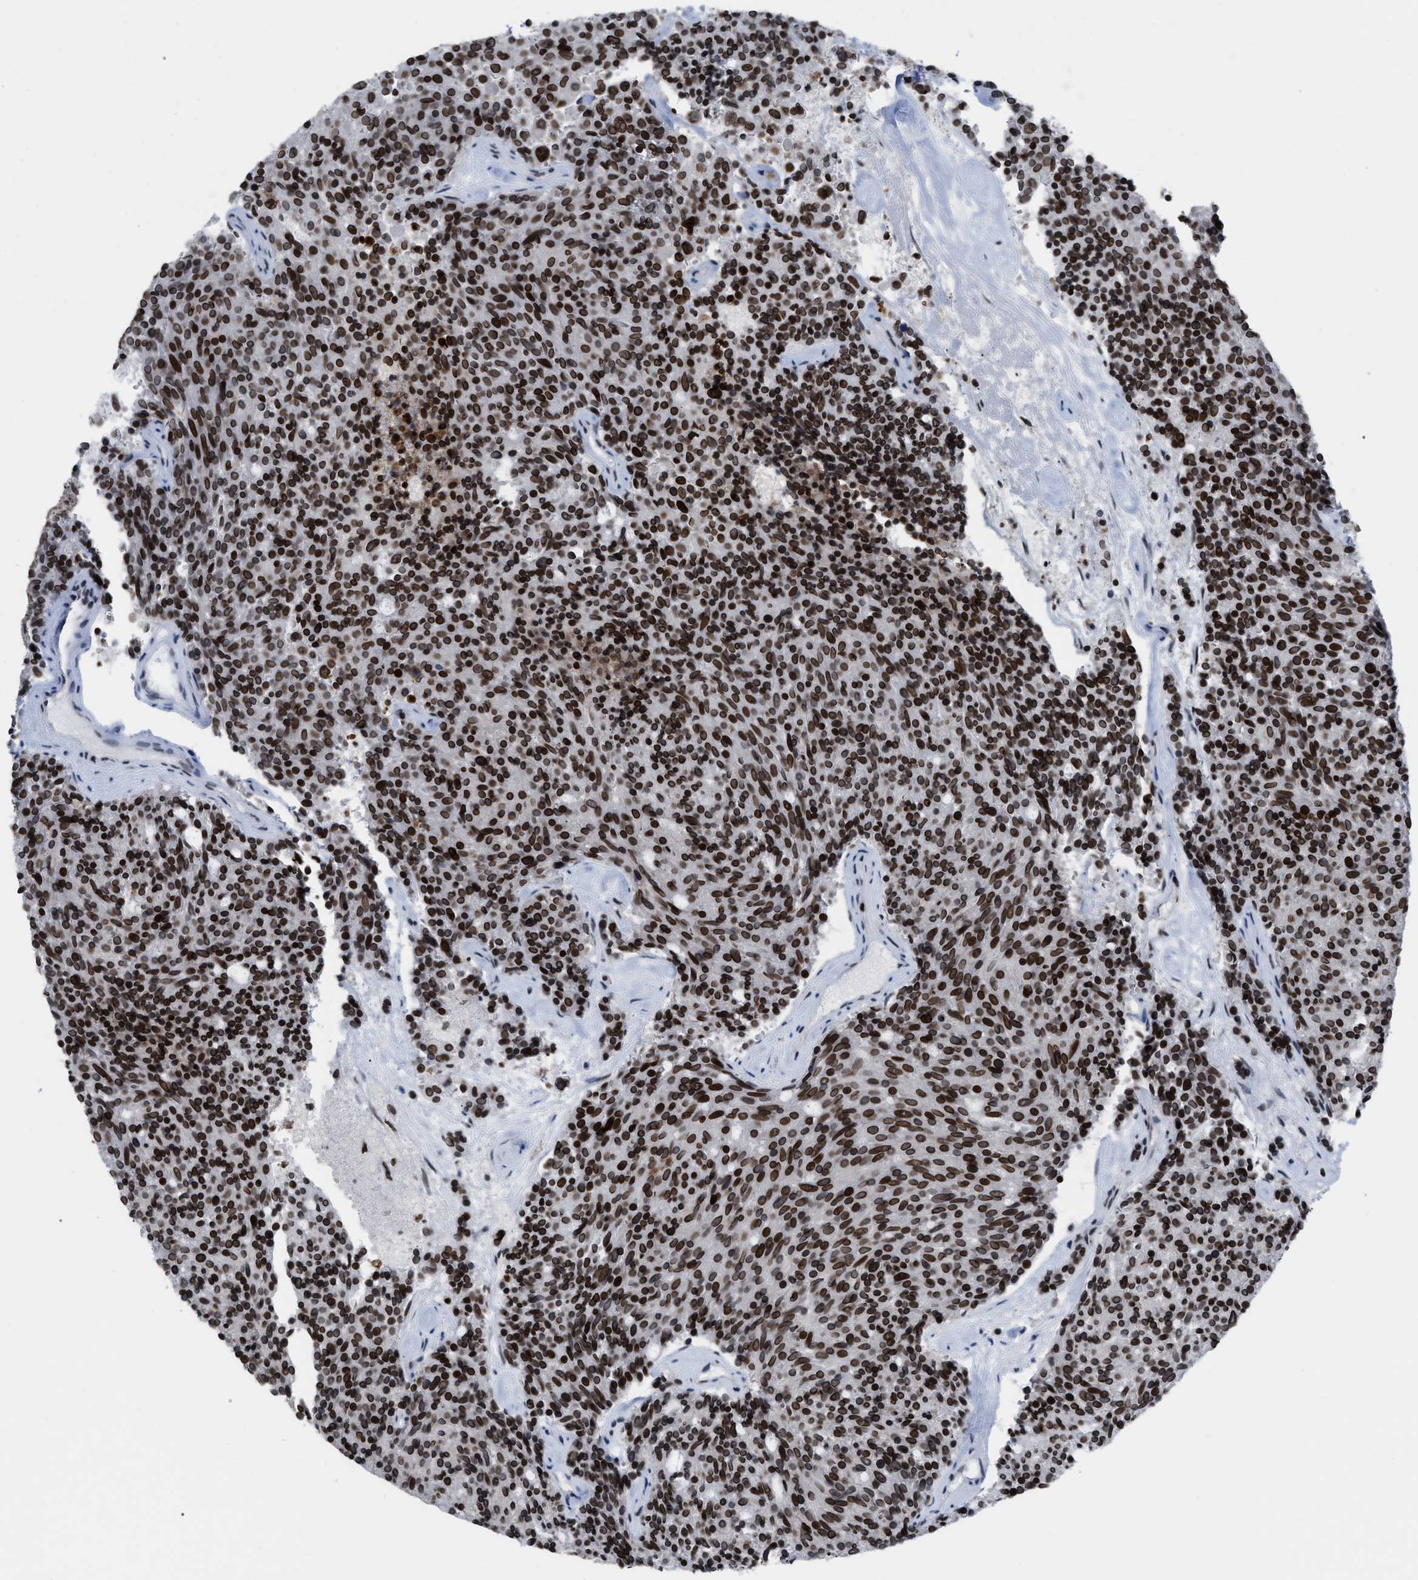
{"staining": {"intensity": "strong", "quantity": ">75%", "location": "cytoplasmic/membranous,nuclear"}, "tissue": "carcinoid", "cell_type": "Tumor cells", "image_type": "cancer", "snomed": [{"axis": "morphology", "description": "Carcinoid, malignant, NOS"}, {"axis": "topography", "description": "Pancreas"}], "caption": "There is high levels of strong cytoplasmic/membranous and nuclear positivity in tumor cells of malignant carcinoid, as demonstrated by immunohistochemical staining (brown color).", "gene": "TPR", "patient": {"sex": "female", "age": 54}}